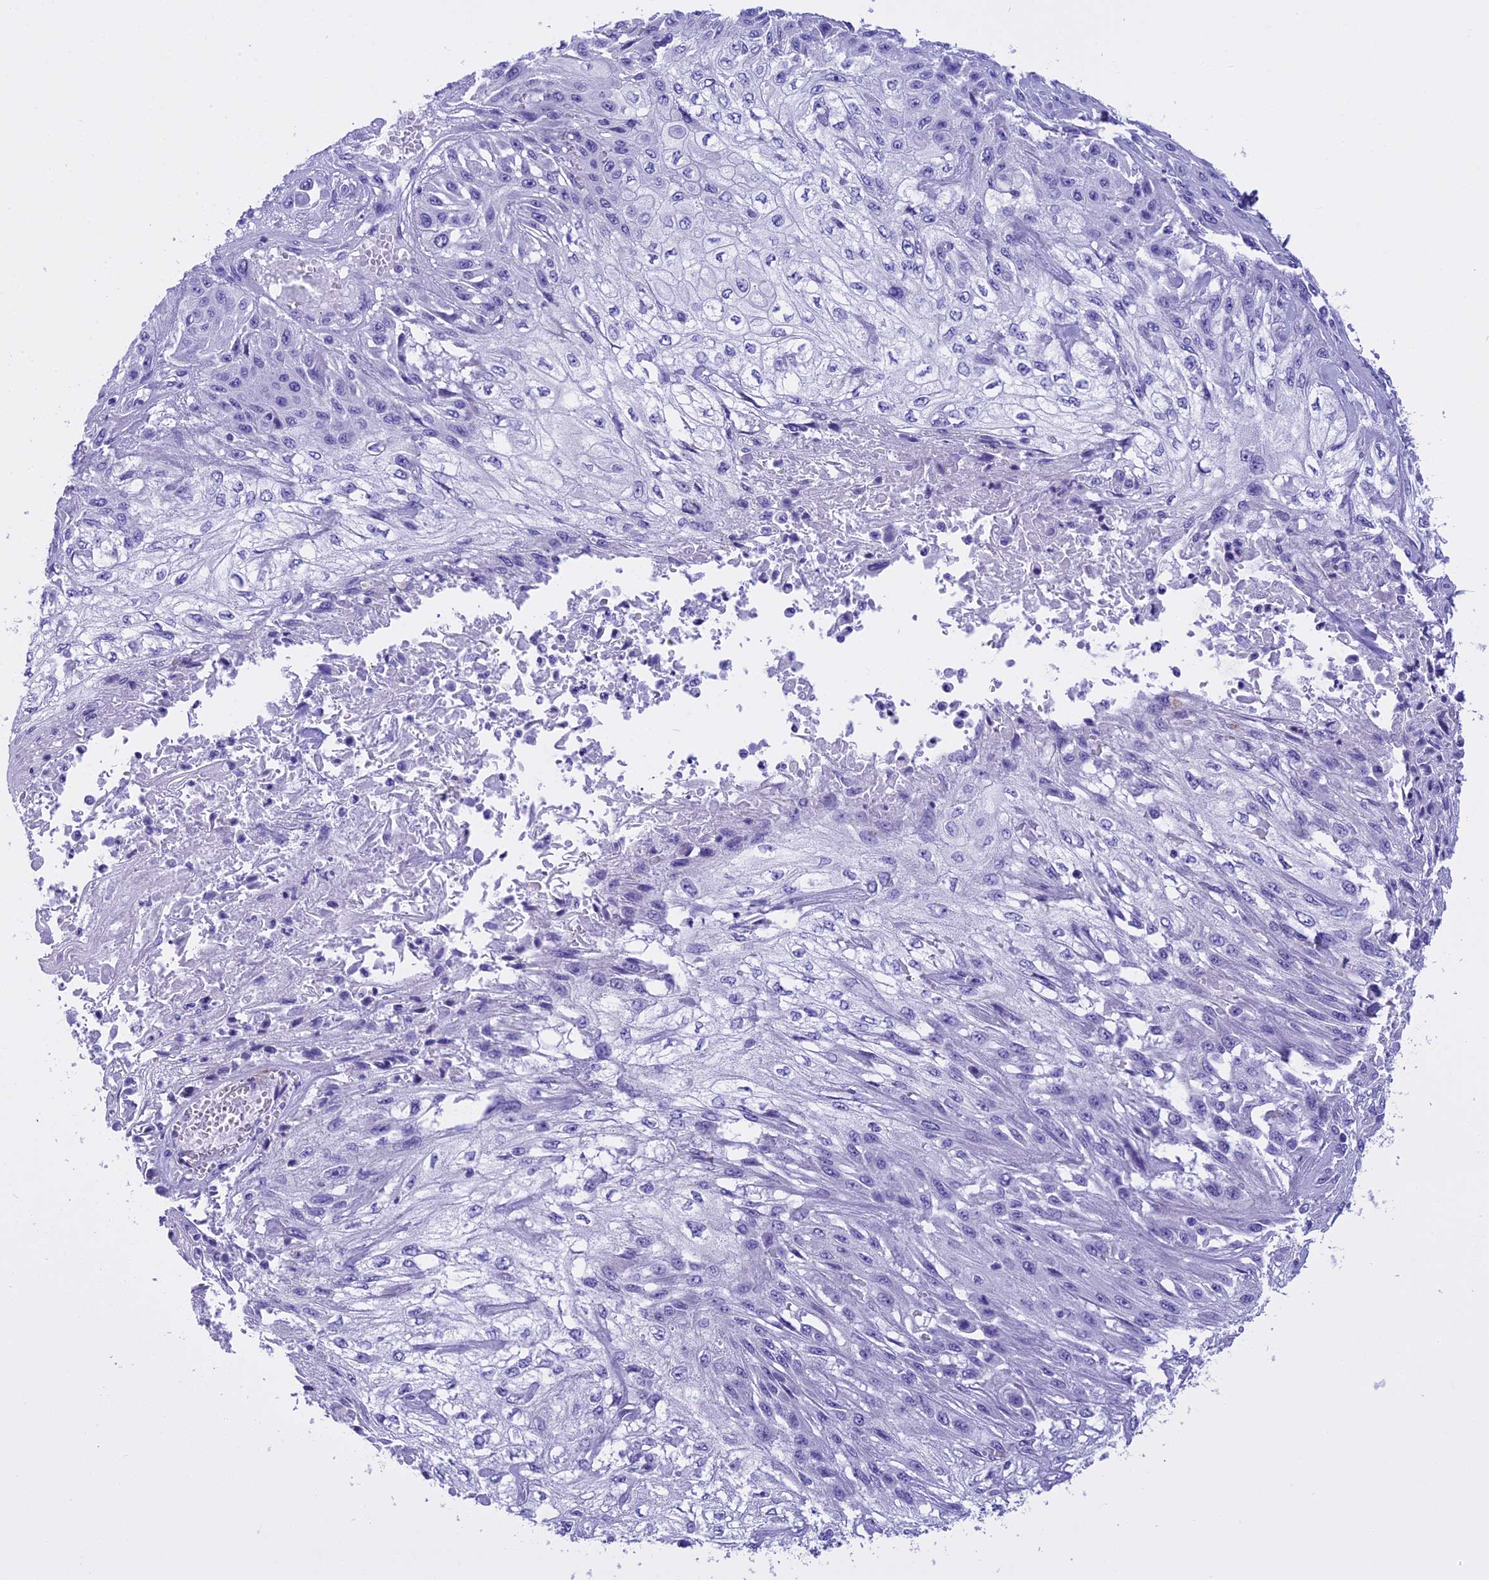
{"staining": {"intensity": "negative", "quantity": "none", "location": "none"}, "tissue": "skin cancer", "cell_type": "Tumor cells", "image_type": "cancer", "snomed": [{"axis": "morphology", "description": "Squamous cell carcinoma, NOS"}, {"axis": "morphology", "description": "Squamous cell carcinoma, metastatic, NOS"}, {"axis": "topography", "description": "Skin"}, {"axis": "topography", "description": "Lymph node"}], "caption": "Human skin cancer (metastatic squamous cell carcinoma) stained for a protein using immunohistochemistry (IHC) exhibits no staining in tumor cells.", "gene": "KCTD14", "patient": {"sex": "male", "age": 75}}